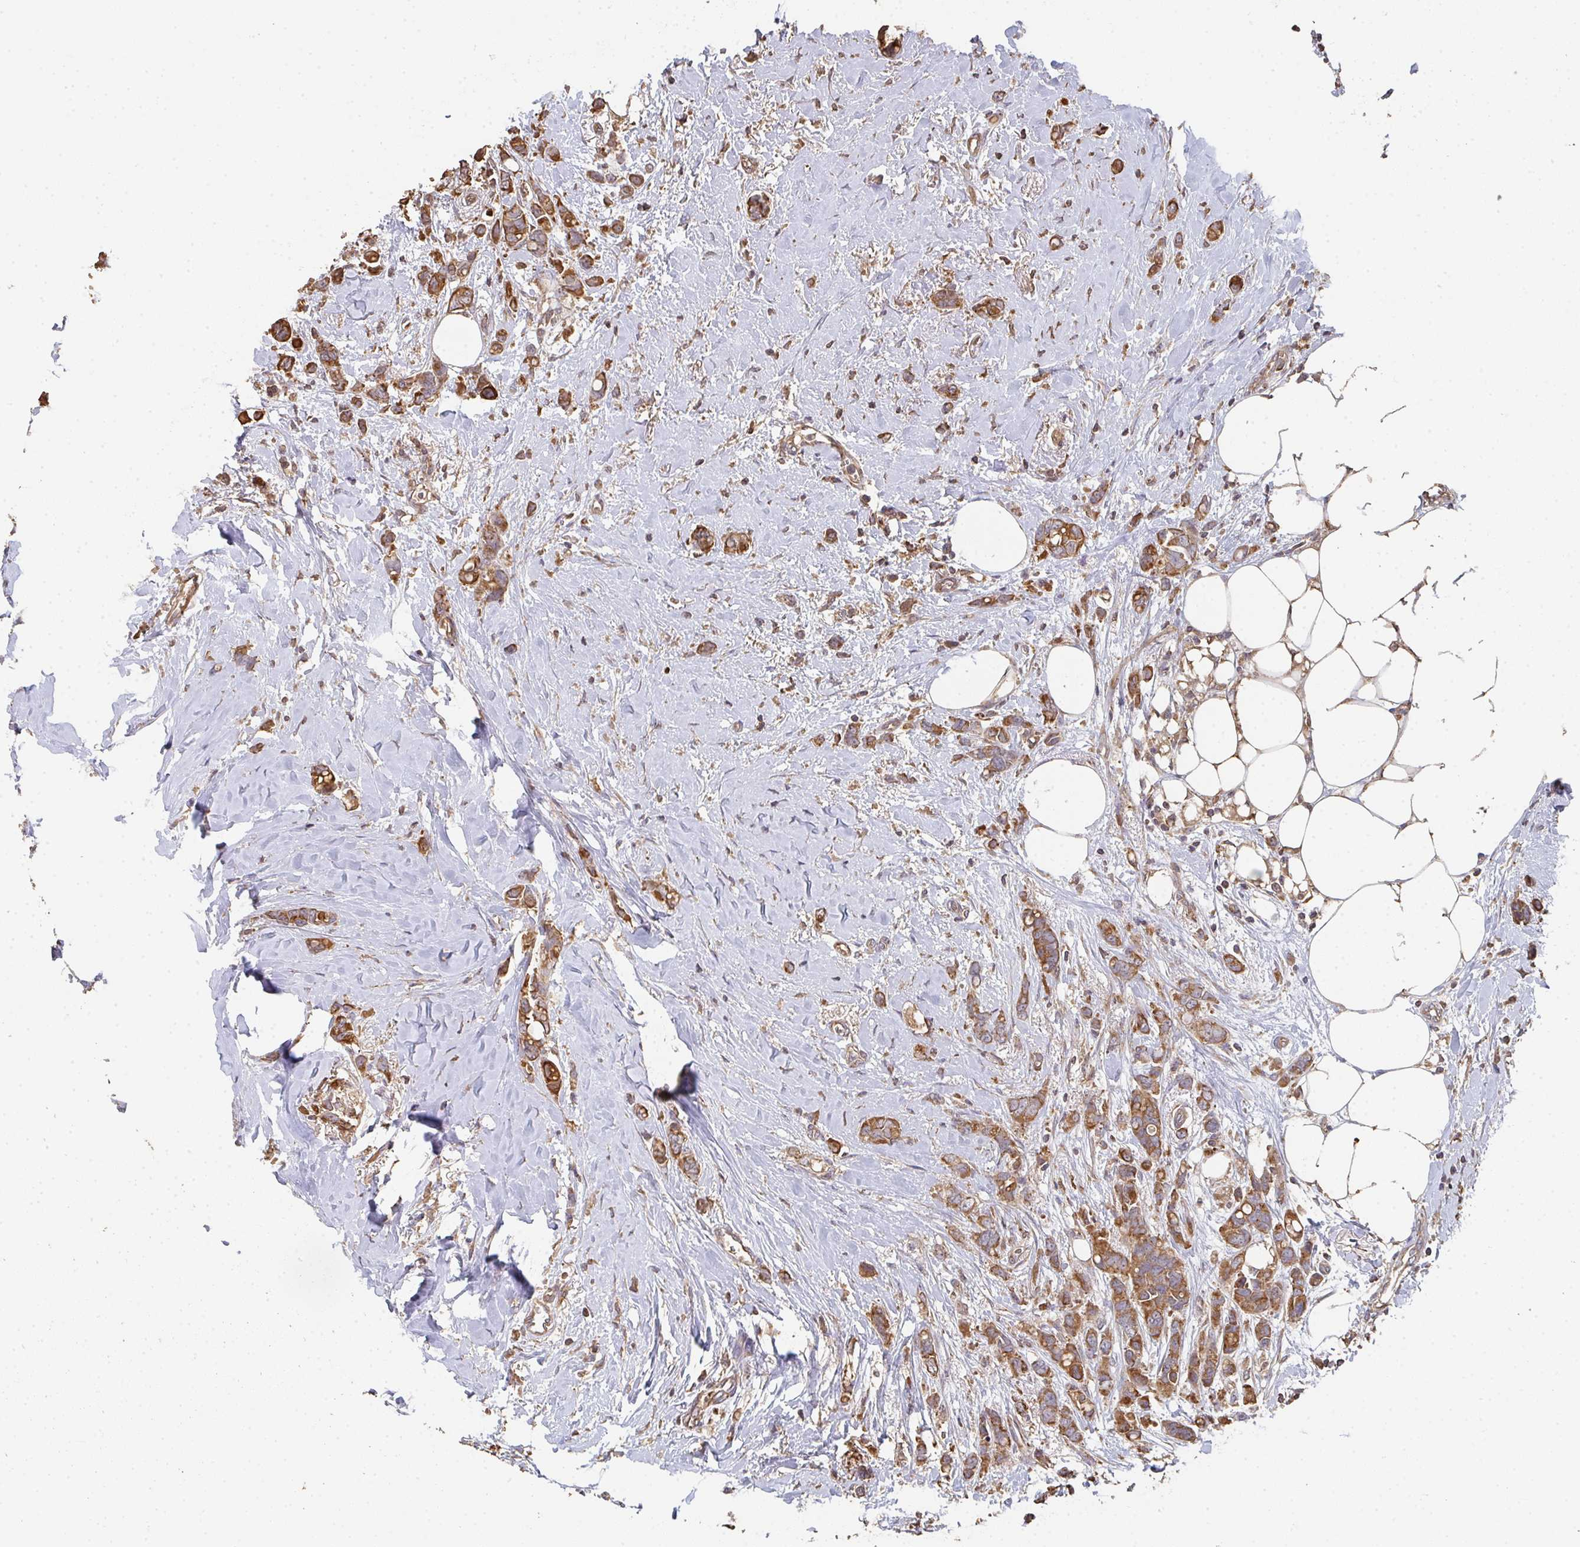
{"staining": {"intensity": "strong", "quantity": ">75%", "location": "cytoplasmic/membranous"}, "tissue": "breast cancer", "cell_type": "Tumor cells", "image_type": "cancer", "snomed": [{"axis": "morphology", "description": "Lobular carcinoma"}, {"axis": "topography", "description": "Breast"}], "caption": "A photomicrograph of human lobular carcinoma (breast) stained for a protein reveals strong cytoplasmic/membranous brown staining in tumor cells. The protein of interest is stained brown, and the nuclei are stained in blue (DAB (3,3'-diaminobenzidine) IHC with brightfield microscopy, high magnification).", "gene": "POLG", "patient": {"sex": "female", "age": 91}}